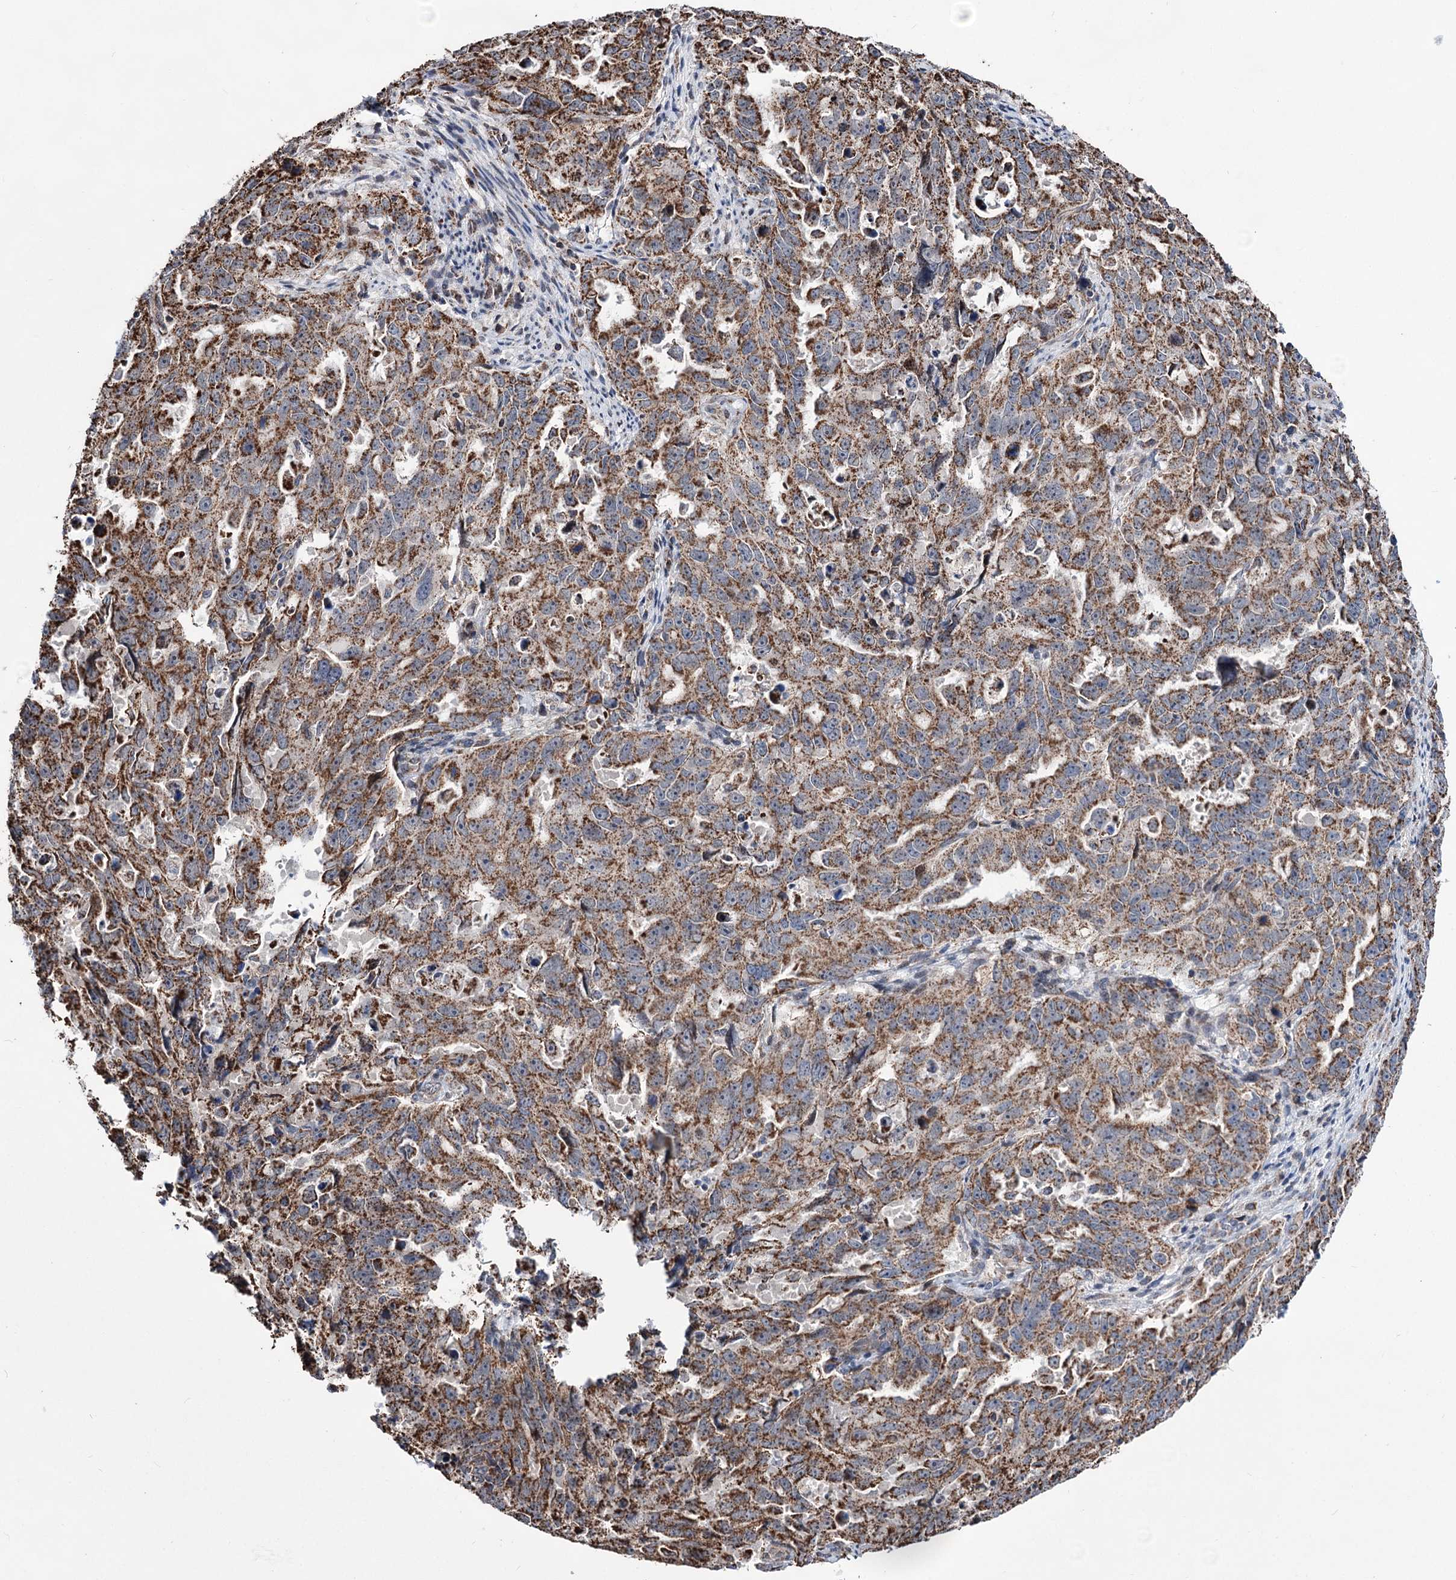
{"staining": {"intensity": "moderate", "quantity": ">75%", "location": "cytoplasmic/membranous"}, "tissue": "endometrial cancer", "cell_type": "Tumor cells", "image_type": "cancer", "snomed": [{"axis": "morphology", "description": "Adenocarcinoma, NOS"}, {"axis": "topography", "description": "Endometrium"}], "caption": "Moderate cytoplasmic/membranous staining is appreciated in approximately >75% of tumor cells in adenocarcinoma (endometrial).", "gene": "CREB3L4", "patient": {"sex": "female", "age": 65}}